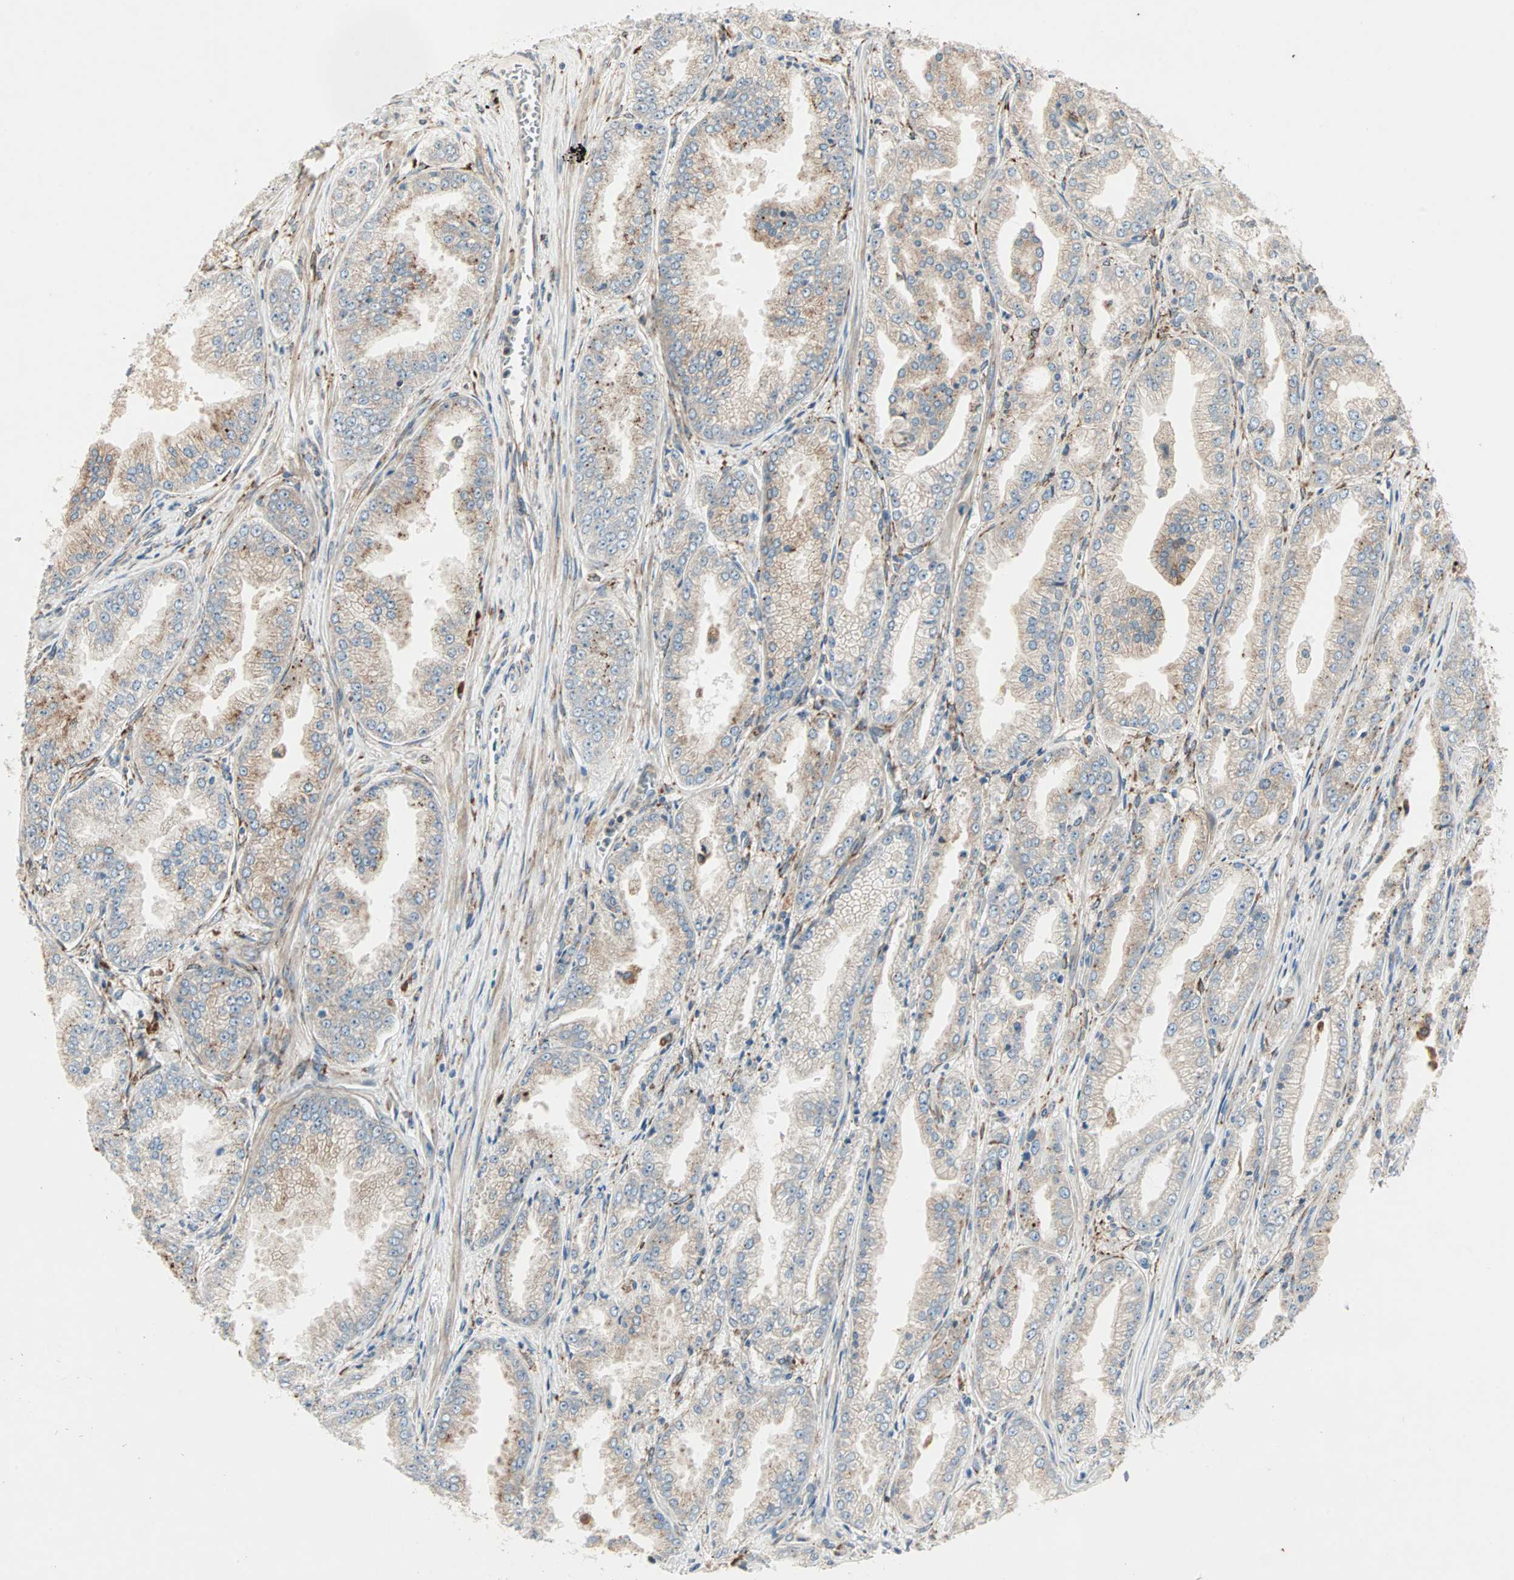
{"staining": {"intensity": "weak", "quantity": ">75%", "location": "cytoplasmic/membranous"}, "tissue": "prostate cancer", "cell_type": "Tumor cells", "image_type": "cancer", "snomed": [{"axis": "morphology", "description": "Adenocarcinoma, High grade"}, {"axis": "topography", "description": "Prostate"}], "caption": "DAB immunohistochemical staining of human prostate cancer (high-grade adenocarcinoma) exhibits weak cytoplasmic/membranous protein expression in approximately >75% of tumor cells. The protein of interest is stained brown, and the nuclei are stained in blue (DAB IHC with brightfield microscopy, high magnification).", "gene": "H6PD", "patient": {"sex": "male", "age": 61}}